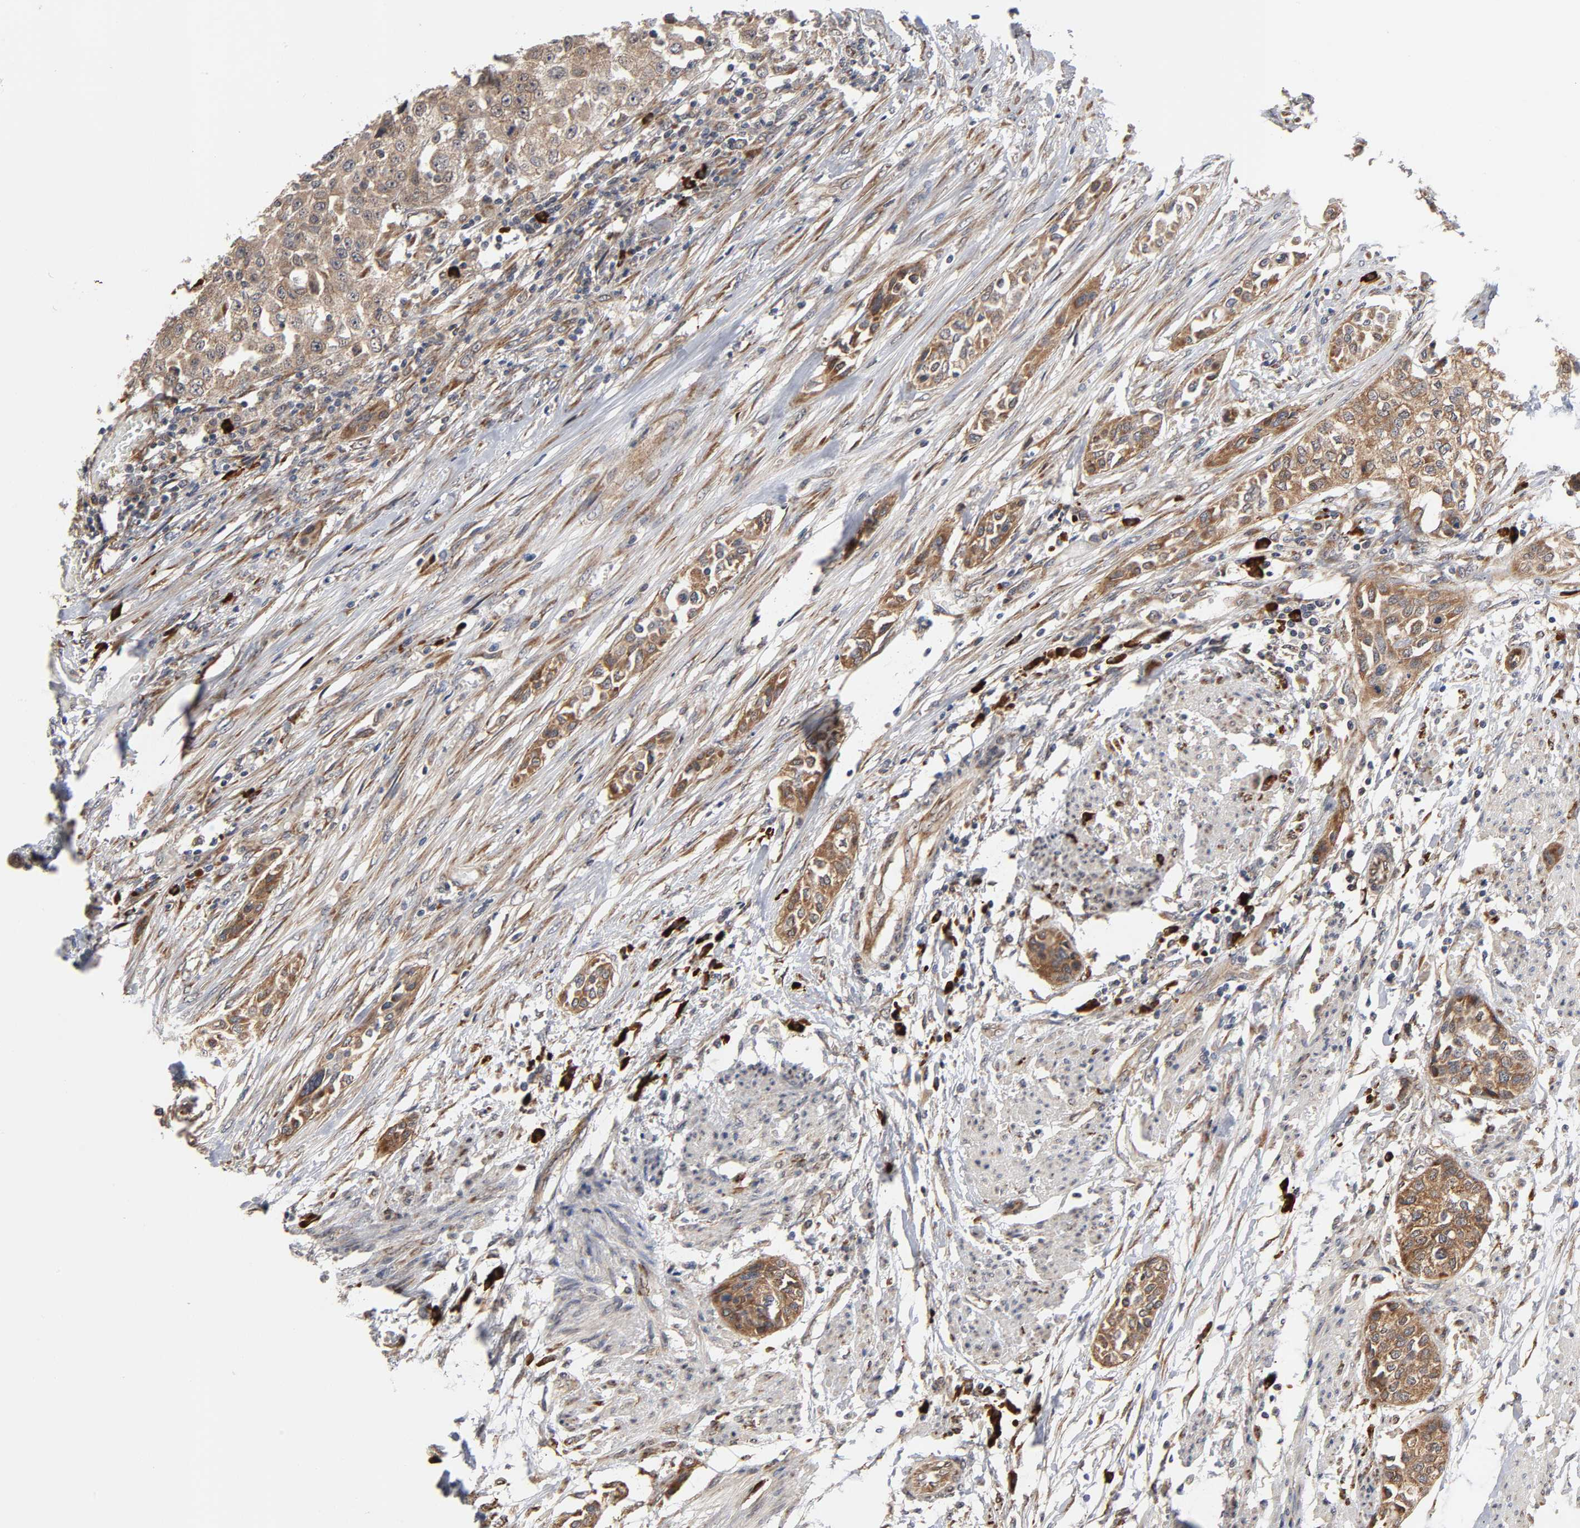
{"staining": {"intensity": "moderate", "quantity": ">75%", "location": "cytoplasmic/membranous"}, "tissue": "urothelial cancer", "cell_type": "Tumor cells", "image_type": "cancer", "snomed": [{"axis": "morphology", "description": "Urothelial carcinoma, High grade"}, {"axis": "topography", "description": "Urinary bladder"}], "caption": "Immunohistochemical staining of human high-grade urothelial carcinoma demonstrates medium levels of moderate cytoplasmic/membranous protein positivity in approximately >75% of tumor cells. (Stains: DAB in brown, nuclei in blue, Microscopy: brightfield microscopy at high magnification).", "gene": "SLC30A9", "patient": {"sex": "male", "age": 74}}